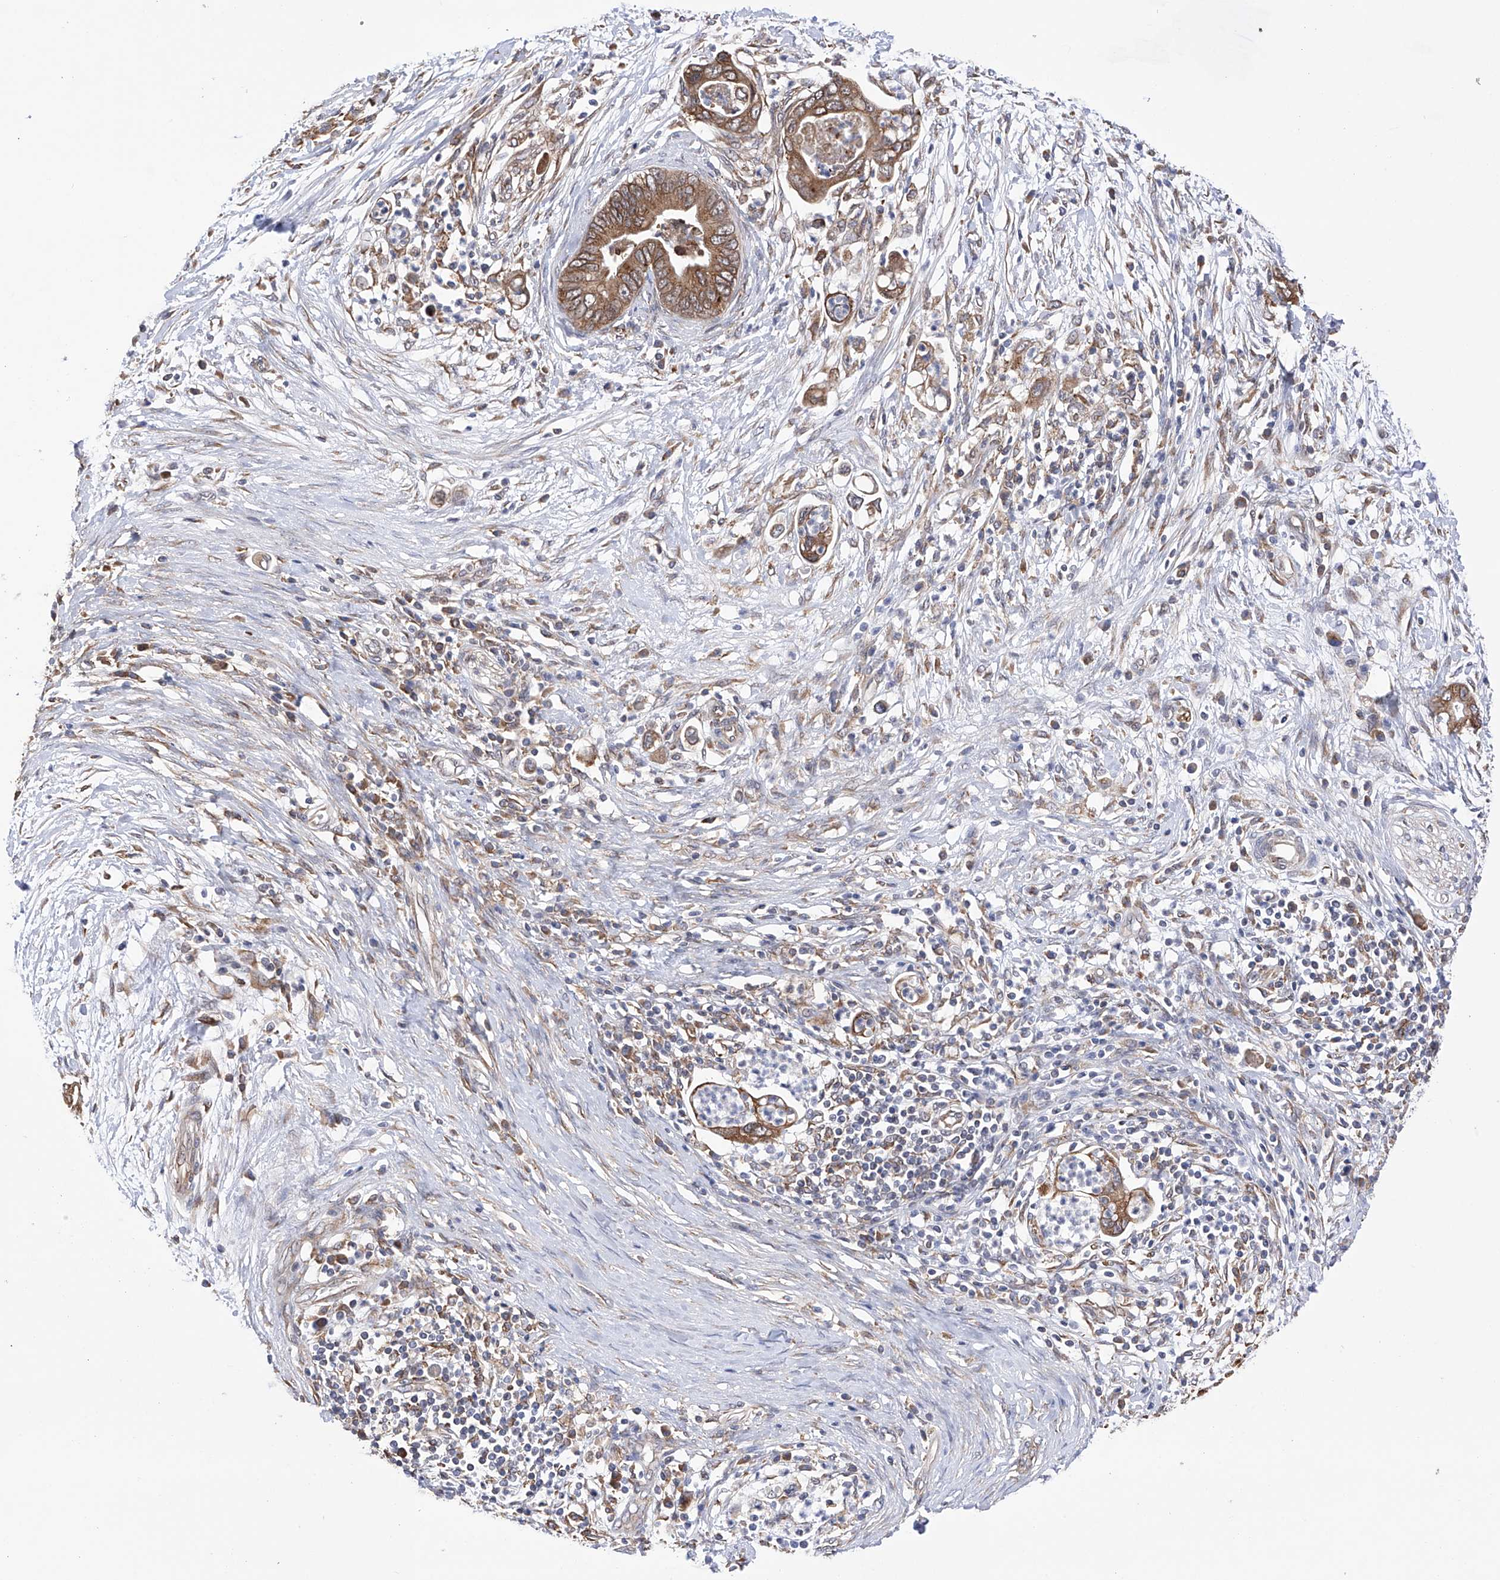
{"staining": {"intensity": "moderate", "quantity": ">75%", "location": "cytoplasmic/membranous"}, "tissue": "pancreatic cancer", "cell_type": "Tumor cells", "image_type": "cancer", "snomed": [{"axis": "morphology", "description": "Adenocarcinoma, NOS"}, {"axis": "topography", "description": "Pancreas"}], "caption": "Protein expression analysis of human adenocarcinoma (pancreatic) reveals moderate cytoplasmic/membranous positivity in approximately >75% of tumor cells.", "gene": "DNAH8", "patient": {"sex": "male", "age": 75}}